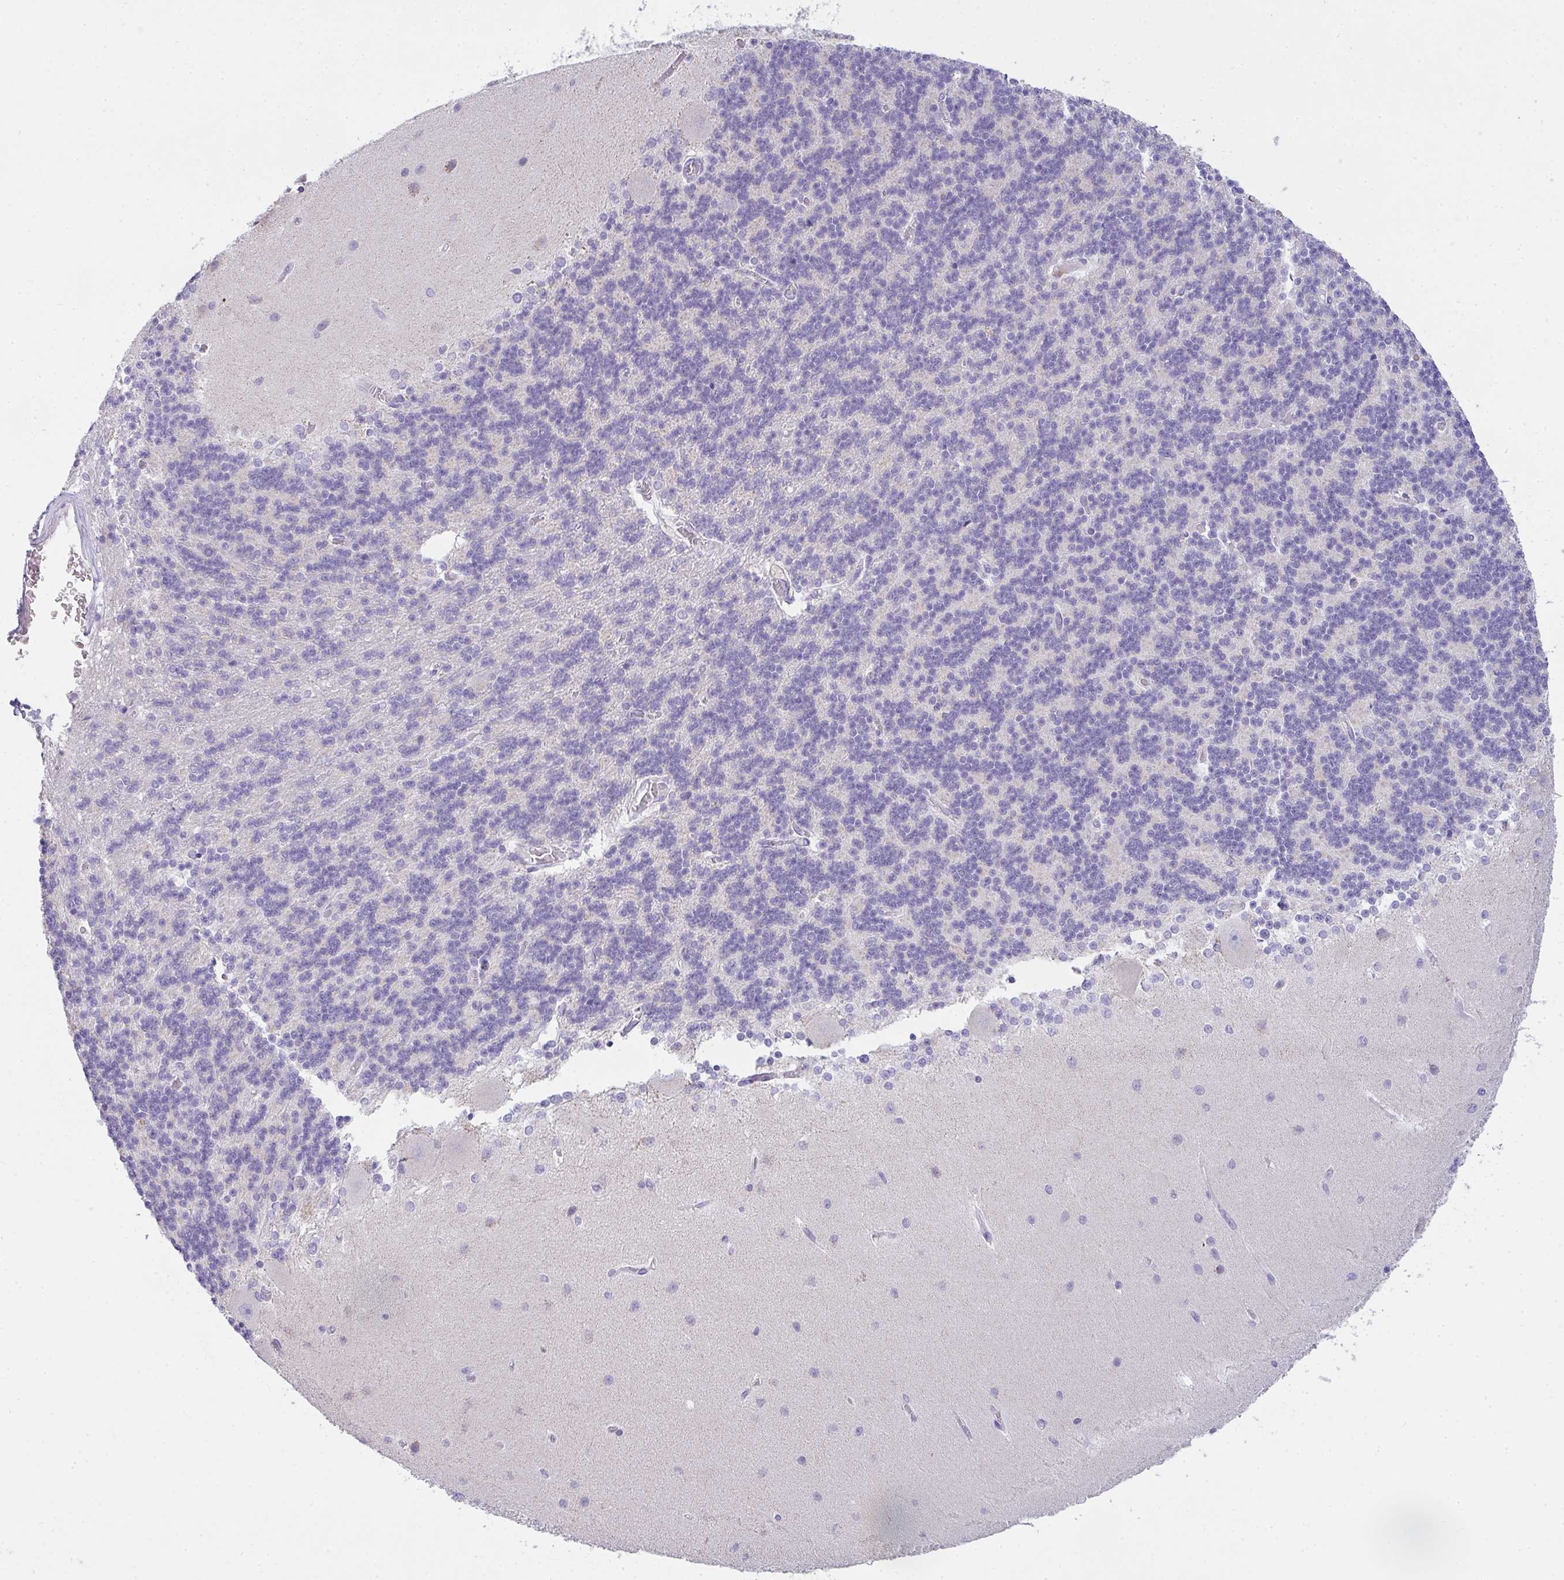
{"staining": {"intensity": "moderate", "quantity": "<25%", "location": "nuclear"}, "tissue": "cerebellum", "cell_type": "Cells in granular layer", "image_type": "normal", "snomed": [{"axis": "morphology", "description": "Normal tissue, NOS"}, {"axis": "topography", "description": "Cerebellum"}], "caption": "An immunohistochemistry (IHC) image of unremarkable tissue is shown. Protein staining in brown shows moderate nuclear positivity in cerebellum within cells in granular layer.", "gene": "COX7B", "patient": {"sex": "female", "age": 54}}